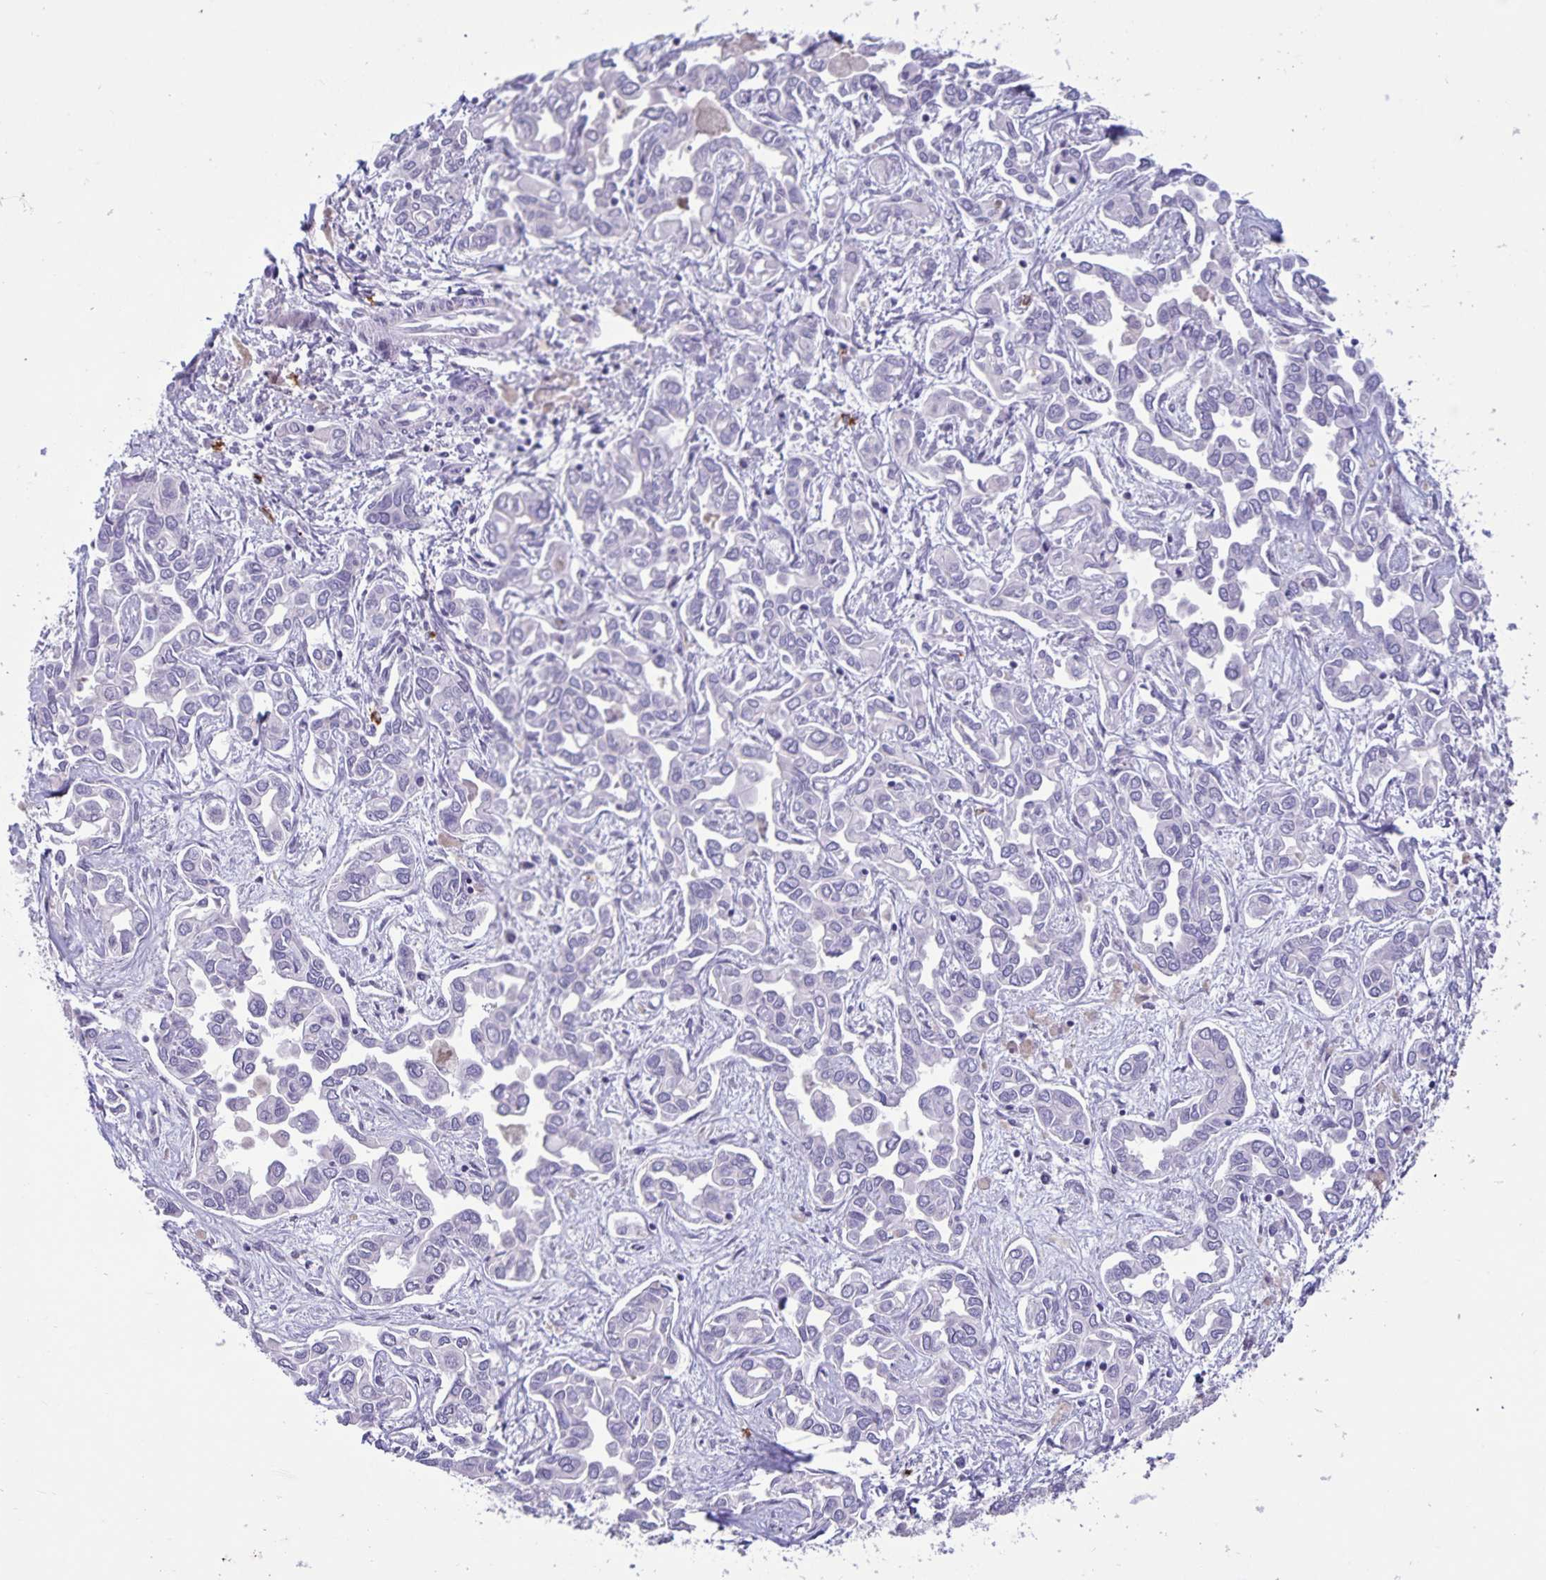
{"staining": {"intensity": "negative", "quantity": "none", "location": "none"}, "tissue": "liver cancer", "cell_type": "Tumor cells", "image_type": "cancer", "snomed": [{"axis": "morphology", "description": "Cholangiocarcinoma"}, {"axis": "topography", "description": "Liver"}], "caption": "A high-resolution histopathology image shows IHC staining of cholangiocarcinoma (liver), which exhibits no significant staining in tumor cells.", "gene": "IBTK", "patient": {"sex": "female", "age": 64}}